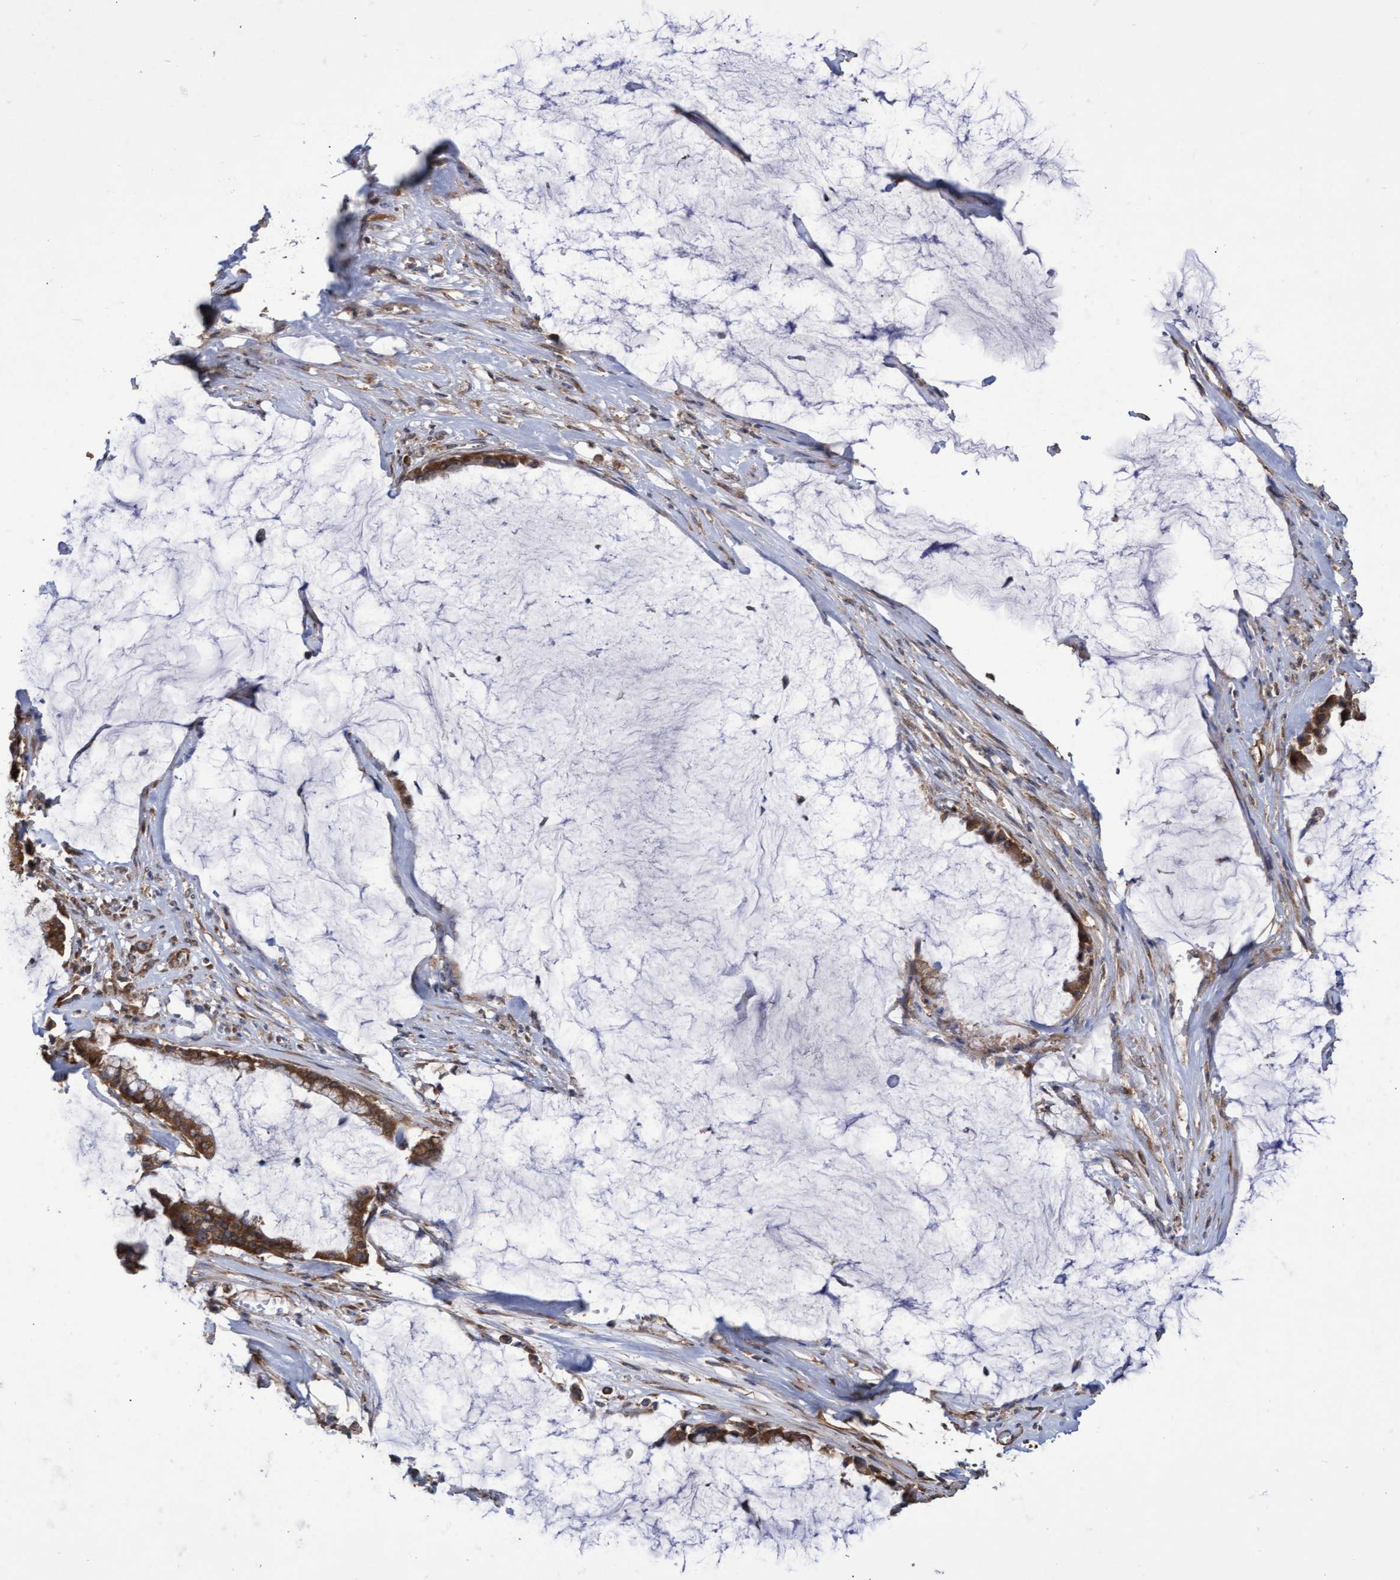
{"staining": {"intensity": "moderate", "quantity": ">75%", "location": "cytoplasmic/membranous"}, "tissue": "pancreatic cancer", "cell_type": "Tumor cells", "image_type": "cancer", "snomed": [{"axis": "morphology", "description": "Adenocarcinoma, NOS"}, {"axis": "topography", "description": "Pancreas"}], "caption": "An image showing moderate cytoplasmic/membranous expression in approximately >75% of tumor cells in pancreatic cancer (adenocarcinoma), as visualized by brown immunohistochemical staining.", "gene": "ABCF2", "patient": {"sex": "male", "age": 41}}